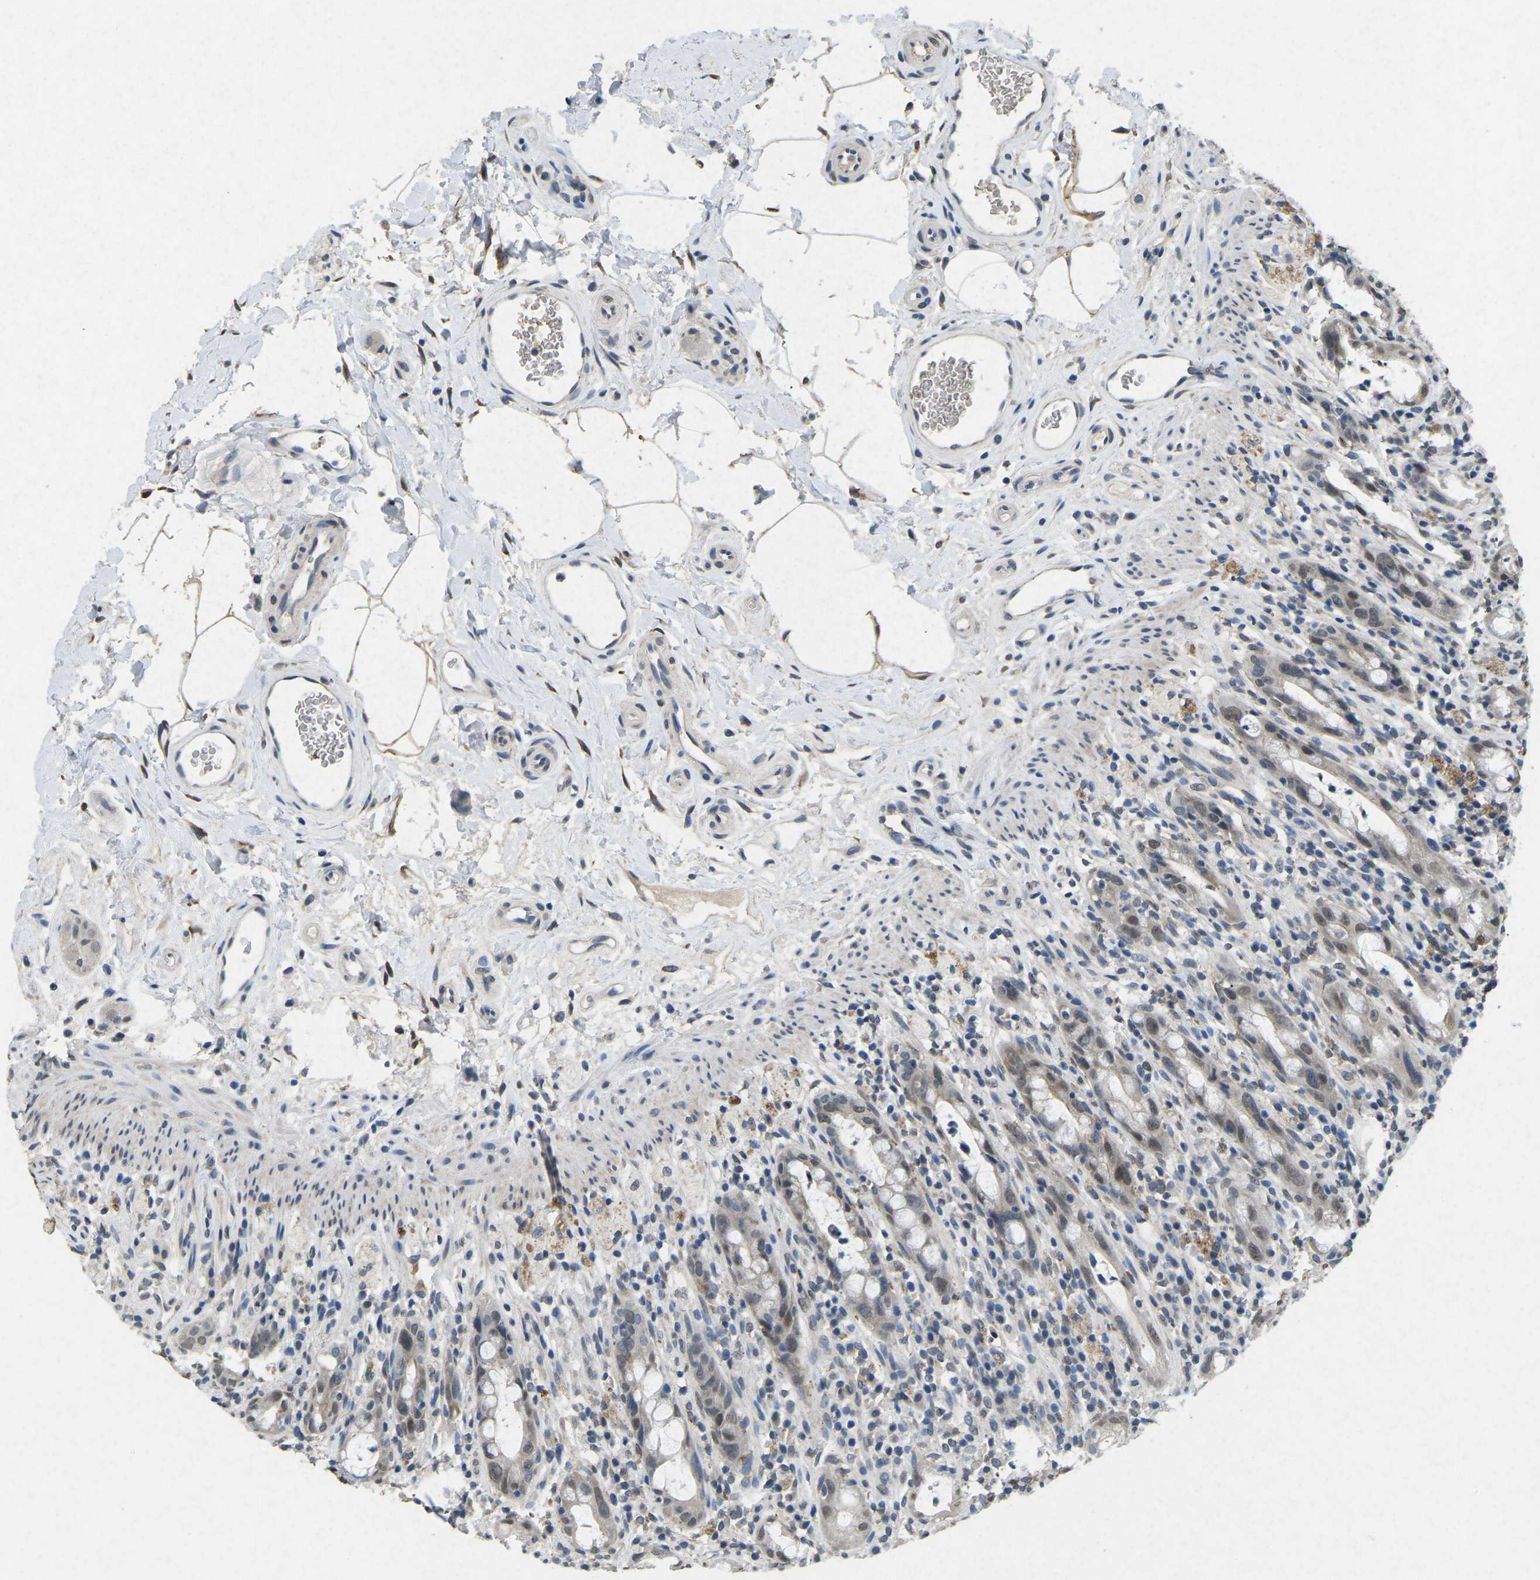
{"staining": {"intensity": "weak", "quantity": "<25%", "location": "cytoplasmic/membranous"}, "tissue": "rectum", "cell_type": "Glandular cells", "image_type": "normal", "snomed": [{"axis": "morphology", "description": "Normal tissue, NOS"}, {"axis": "topography", "description": "Rectum"}], "caption": "Immunohistochemistry micrograph of normal rectum: rectum stained with DAB (3,3'-diaminobenzidine) shows no significant protein positivity in glandular cells.", "gene": "SCNN1B", "patient": {"sex": "male", "age": 44}}